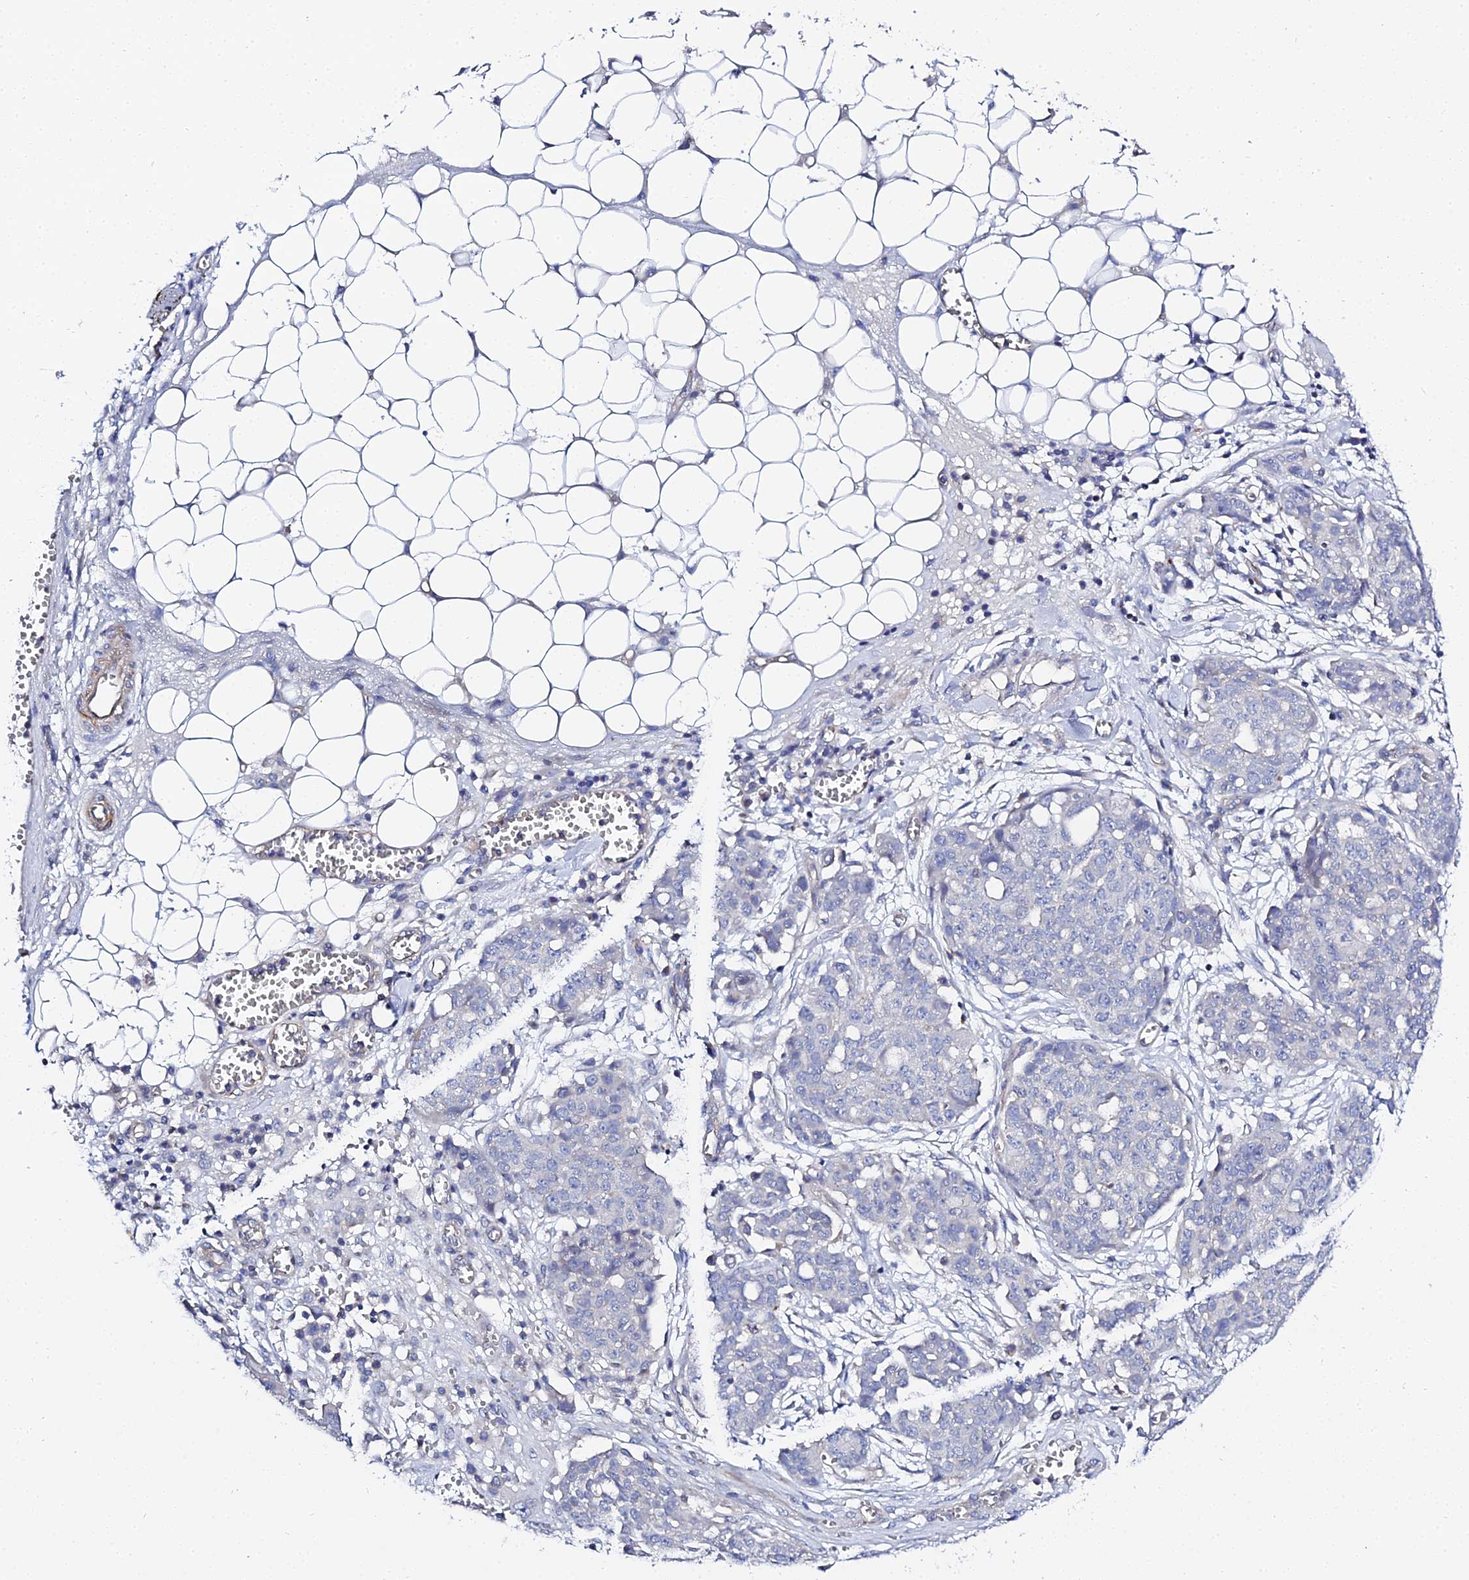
{"staining": {"intensity": "negative", "quantity": "none", "location": "none"}, "tissue": "ovarian cancer", "cell_type": "Tumor cells", "image_type": "cancer", "snomed": [{"axis": "morphology", "description": "Cystadenocarcinoma, serous, NOS"}, {"axis": "topography", "description": "Soft tissue"}, {"axis": "topography", "description": "Ovary"}], "caption": "Ovarian cancer was stained to show a protein in brown. There is no significant positivity in tumor cells.", "gene": "APOBEC3H", "patient": {"sex": "female", "age": 57}}